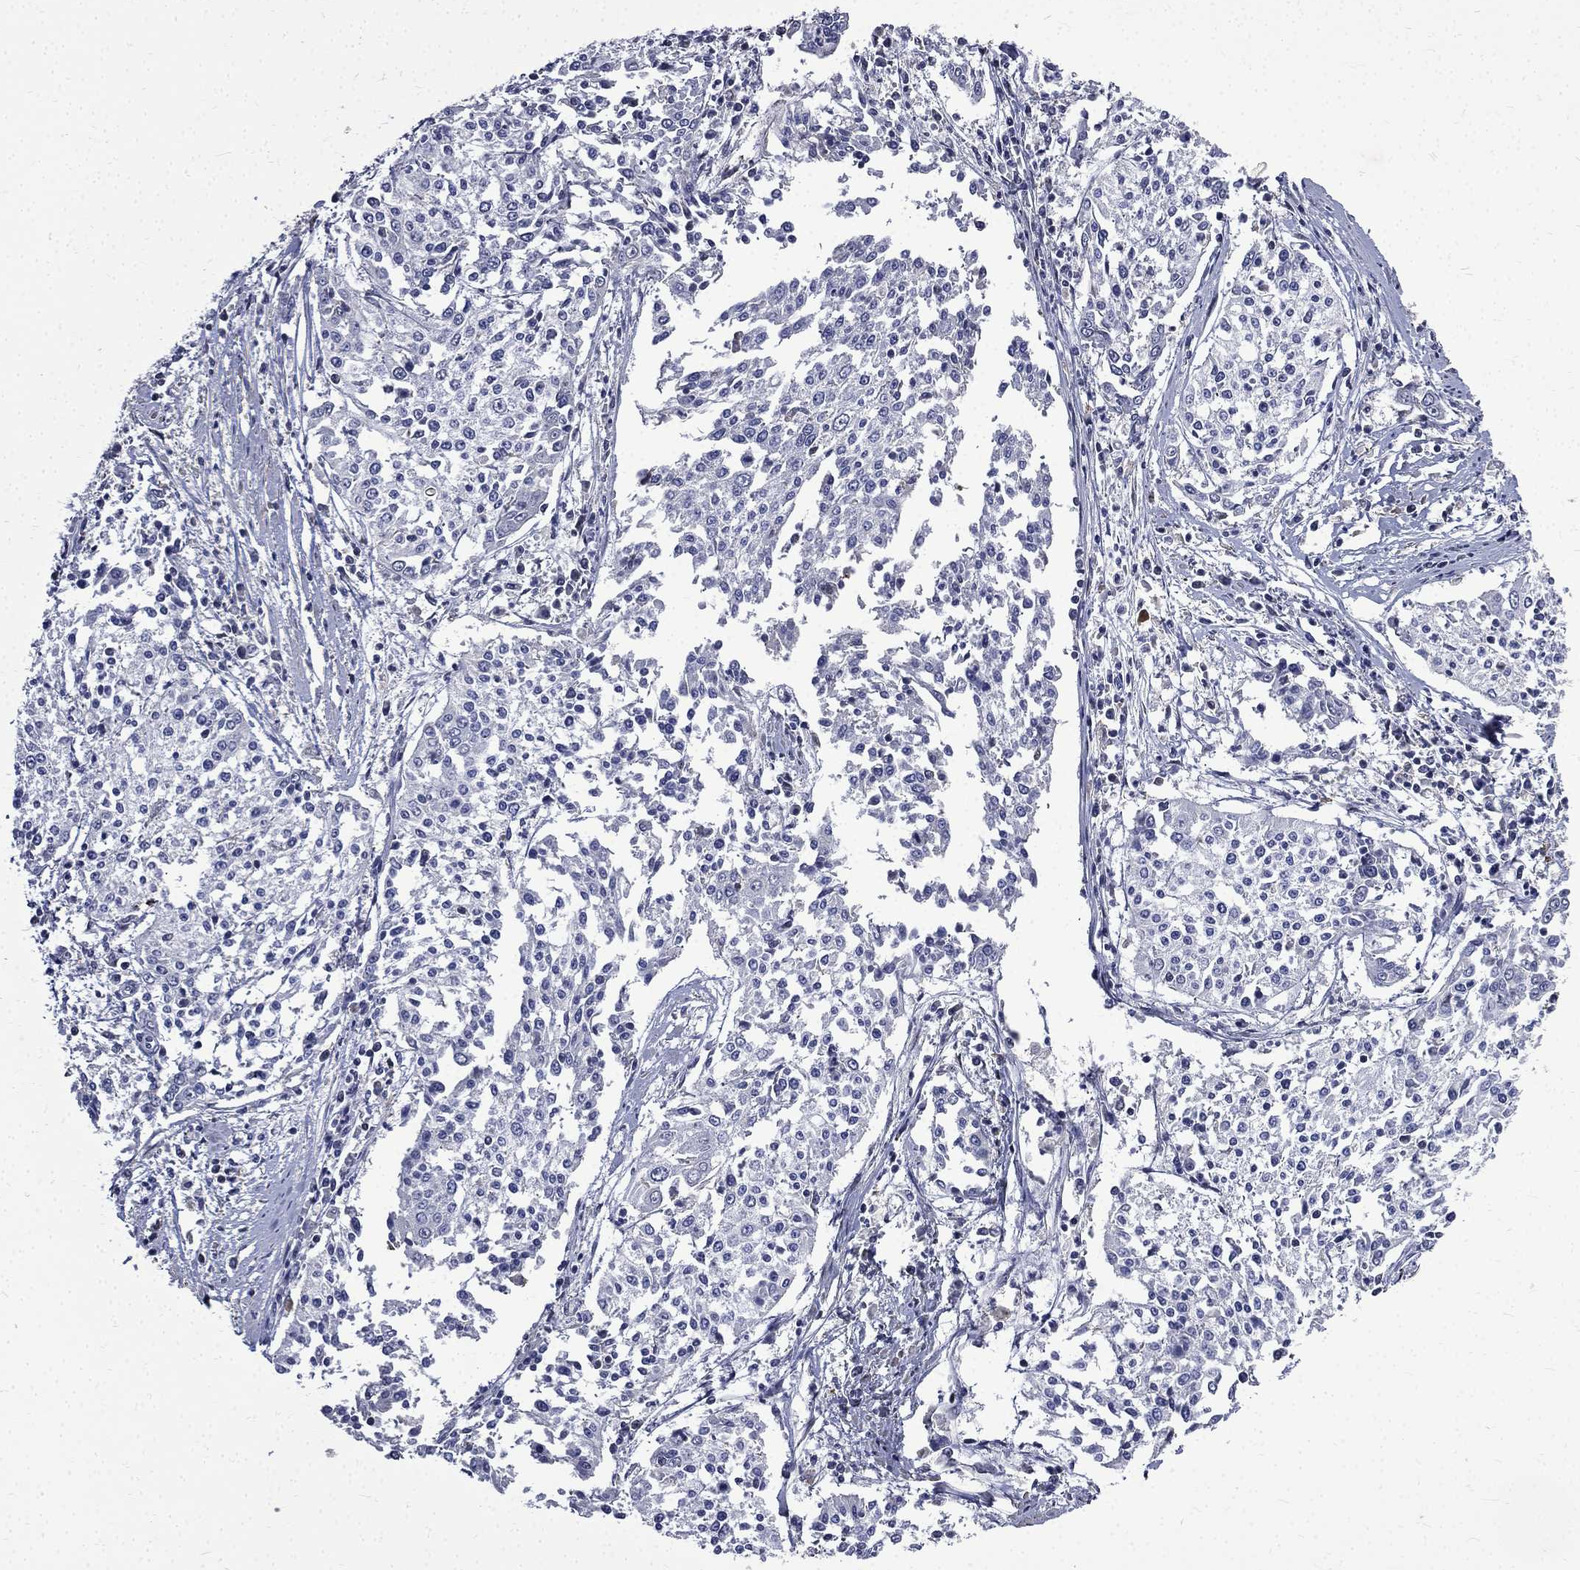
{"staining": {"intensity": "negative", "quantity": "none", "location": "none"}, "tissue": "cervical cancer", "cell_type": "Tumor cells", "image_type": "cancer", "snomed": [{"axis": "morphology", "description": "Squamous cell carcinoma, NOS"}, {"axis": "topography", "description": "Cervix"}], "caption": "Tumor cells are negative for protein expression in human cervical cancer (squamous cell carcinoma).", "gene": "FGG", "patient": {"sex": "female", "age": 41}}